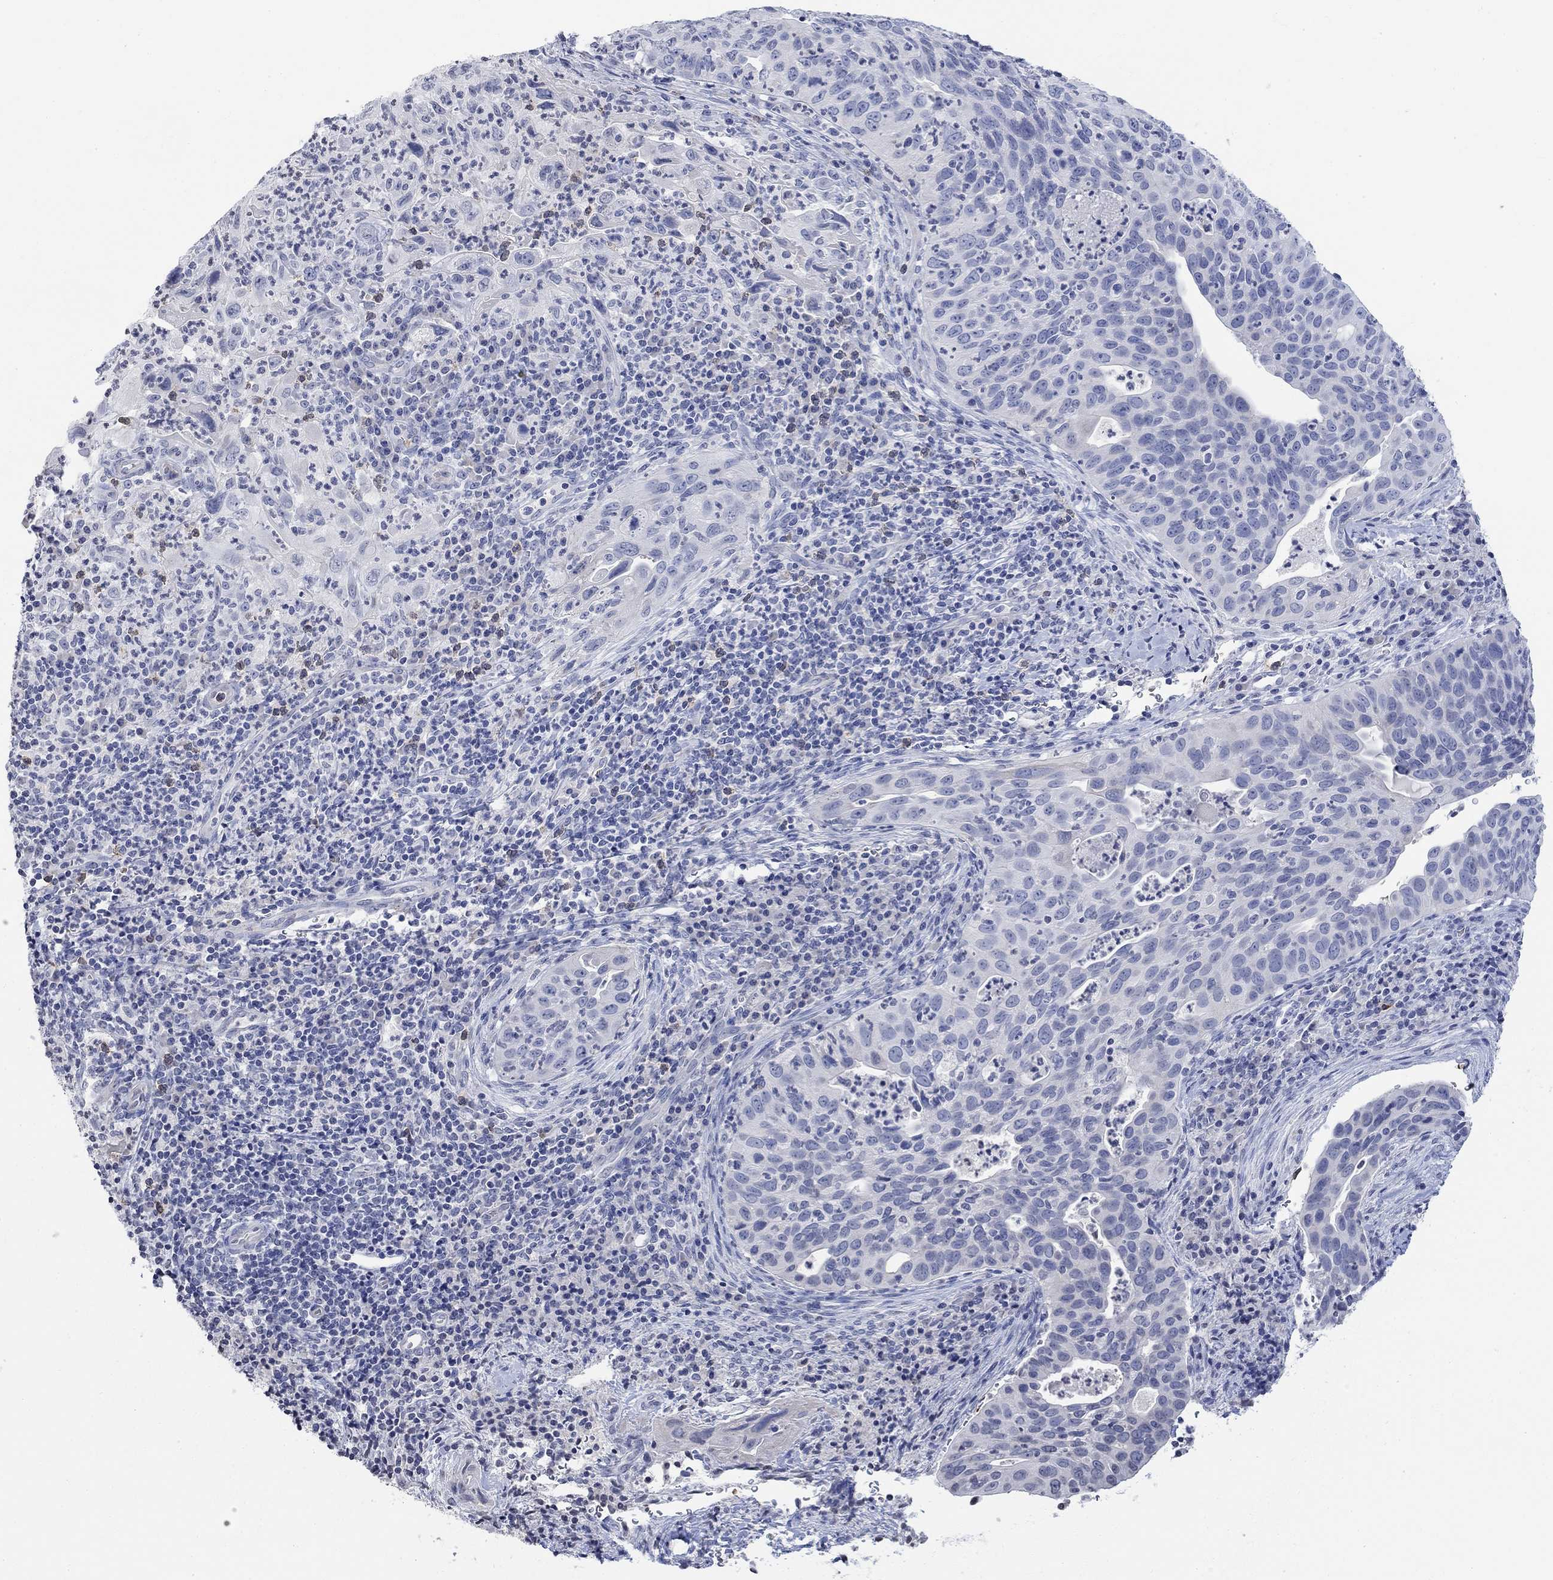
{"staining": {"intensity": "negative", "quantity": "none", "location": "none"}, "tissue": "cervical cancer", "cell_type": "Tumor cells", "image_type": "cancer", "snomed": [{"axis": "morphology", "description": "Squamous cell carcinoma, NOS"}, {"axis": "topography", "description": "Cervix"}], "caption": "A micrograph of human squamous cell carcinoma (cervical) is negative for staining in tumor cells.", "gene": "TMEM255A", "patient": {"sex": "female", "age": 26}}